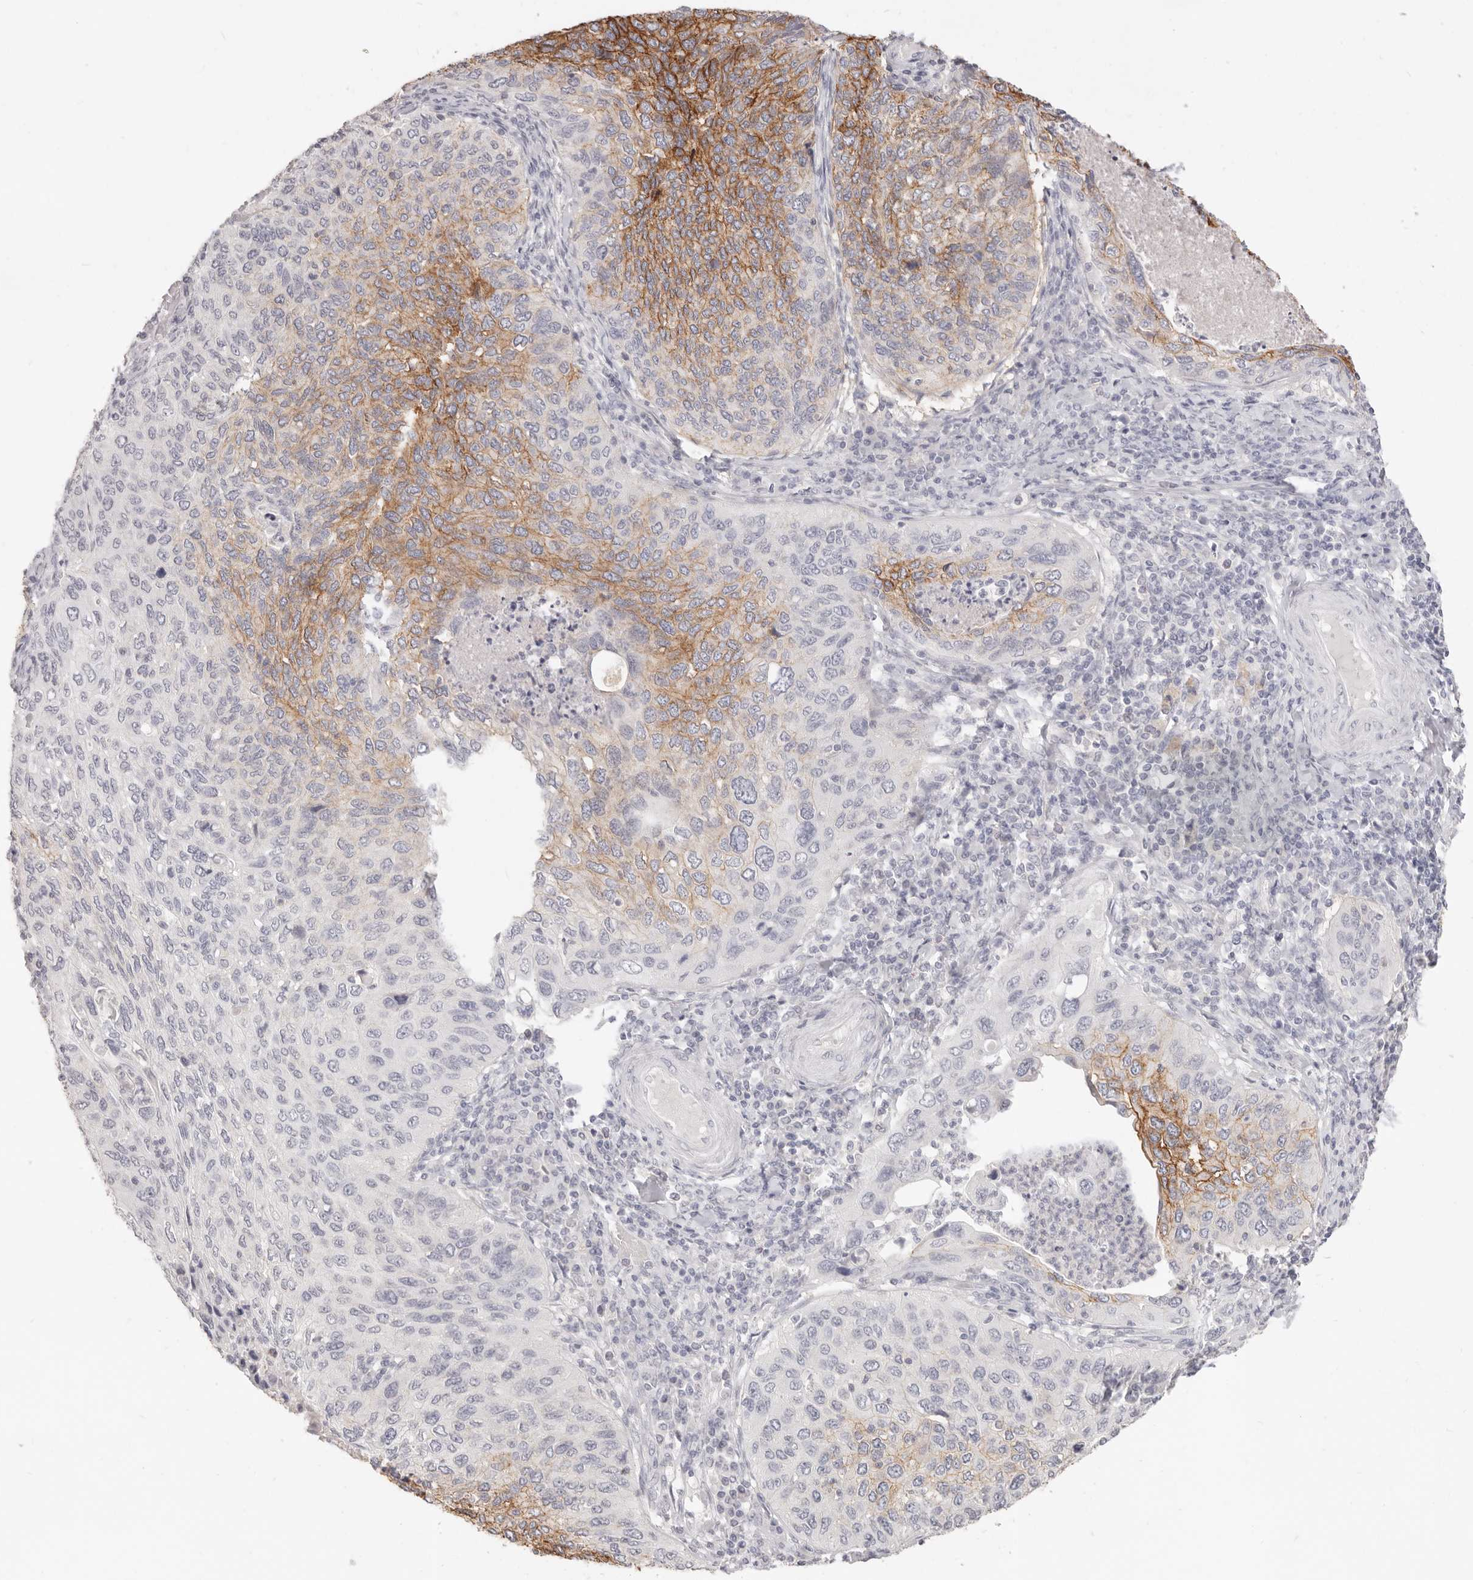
{"staining": {"intensity": "moderate", "quantity": "25%-75%", "location": "cytoplasmic/membranous"}, "tissue": "cervical cancer", "cell_type": "Tumor cells", "image_type": "cancer", "snomed": [{"axis": "morphology", "description": "Squamous cell carcinoma, NOS"}, {"axis": "topography", "description": "Cervix"}], "caption": "Immunohistochemical staining of squamous cell carcinoma (cervical) reveals medium levels of moderate cytoplasmic/membranous protein staining in about 25%-75% of tumor cells.", "gene": "EPCAM", "patient": {"sex": "female", "age": 38}}